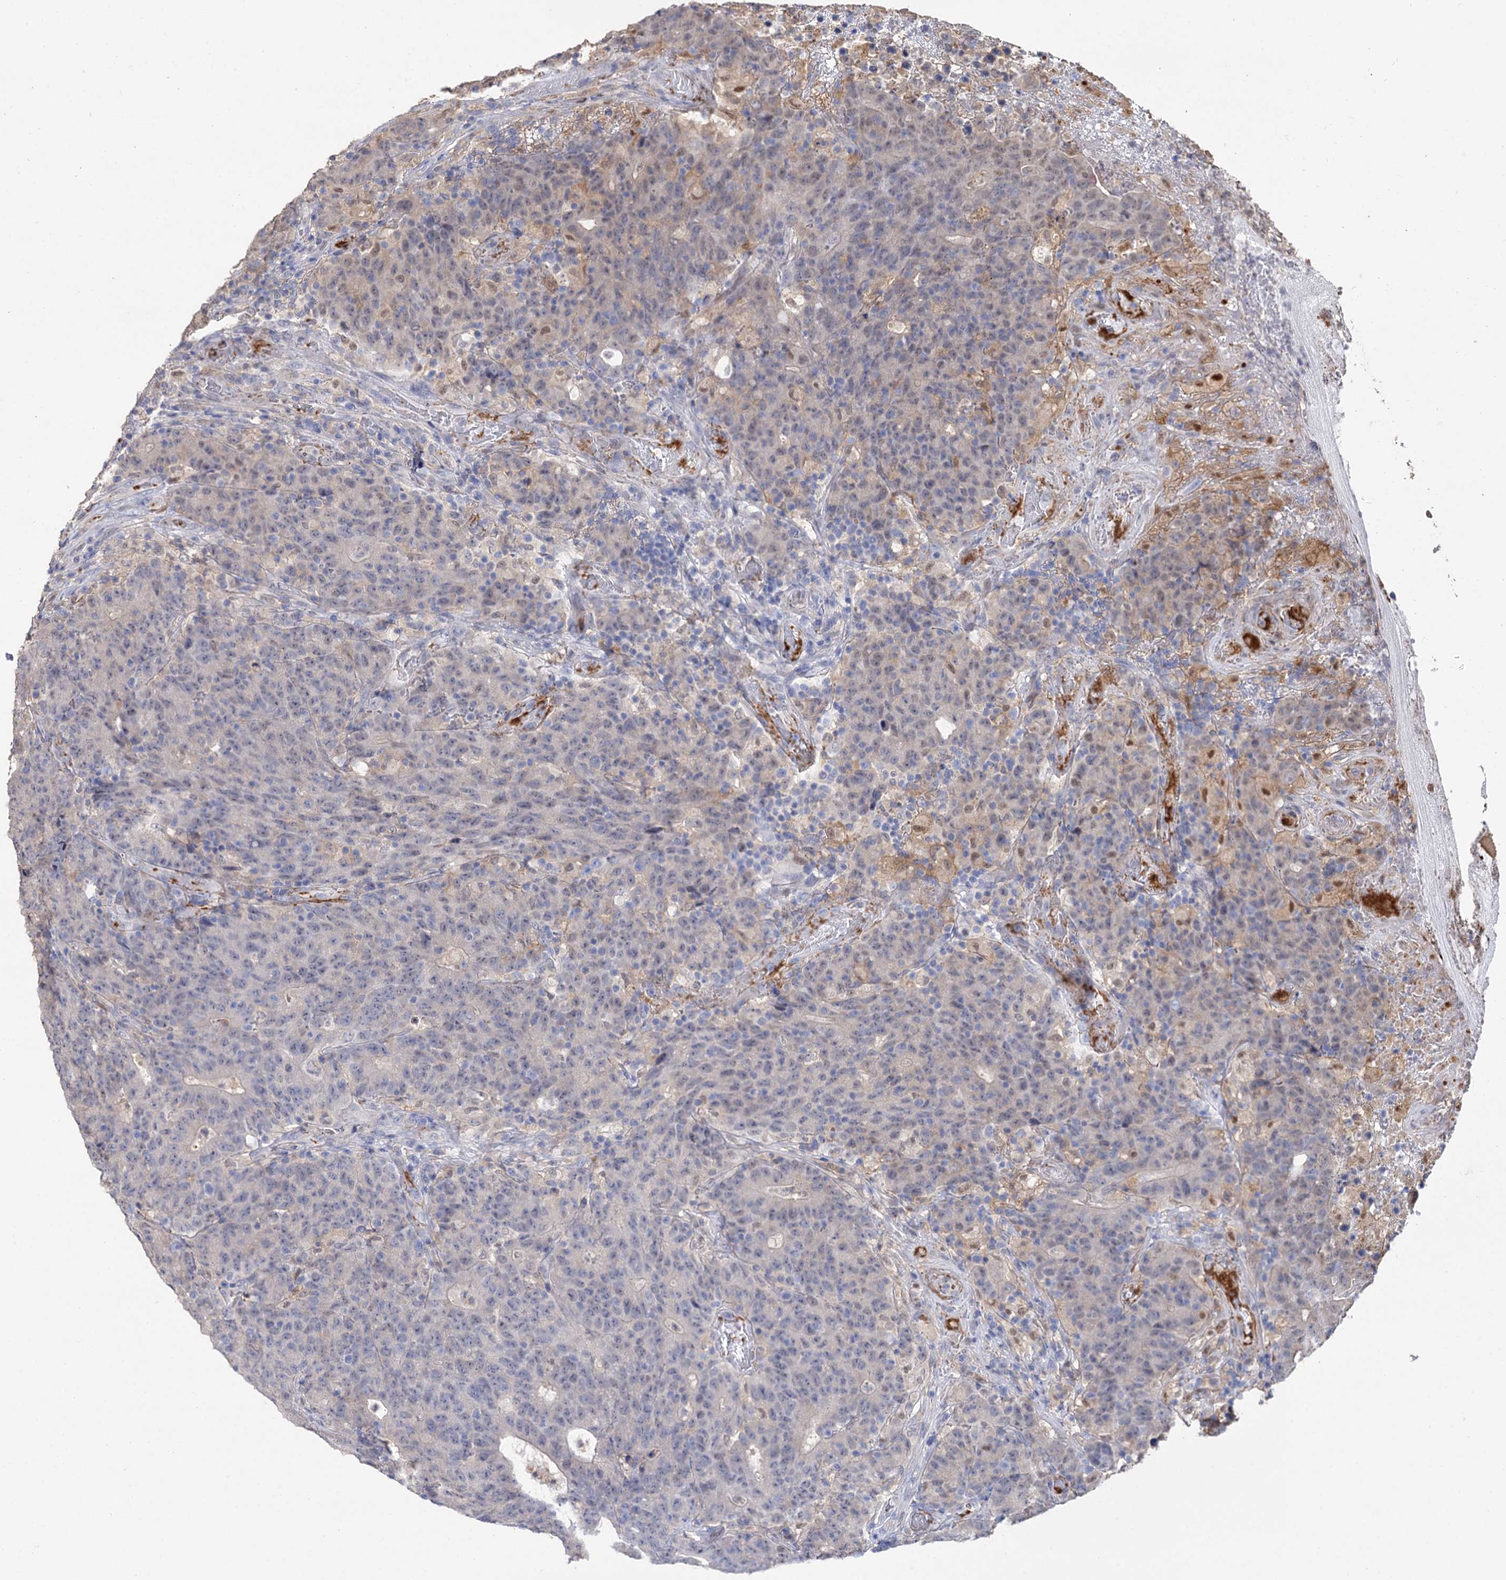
{"staining": {"intensity": "negative", "quantity": "none", "location": "none"}, "tissue": "colorectal cancer", "cell_type": "Tumor cells", "image_type": "cancer", "snomed": [{"axis": "morphology", "description": "Adenocarcinoma, NOS"}, {"axis": "topography", "description": "Colon"}], "caption": "An IHC photomicrograph of colorectal adenocarcinoma is shown. There is no staining in tumor cells of colorectal adenocarcinoma.", "gene": "DNAH6", "patient": {"sex": "female", "age": 75}}